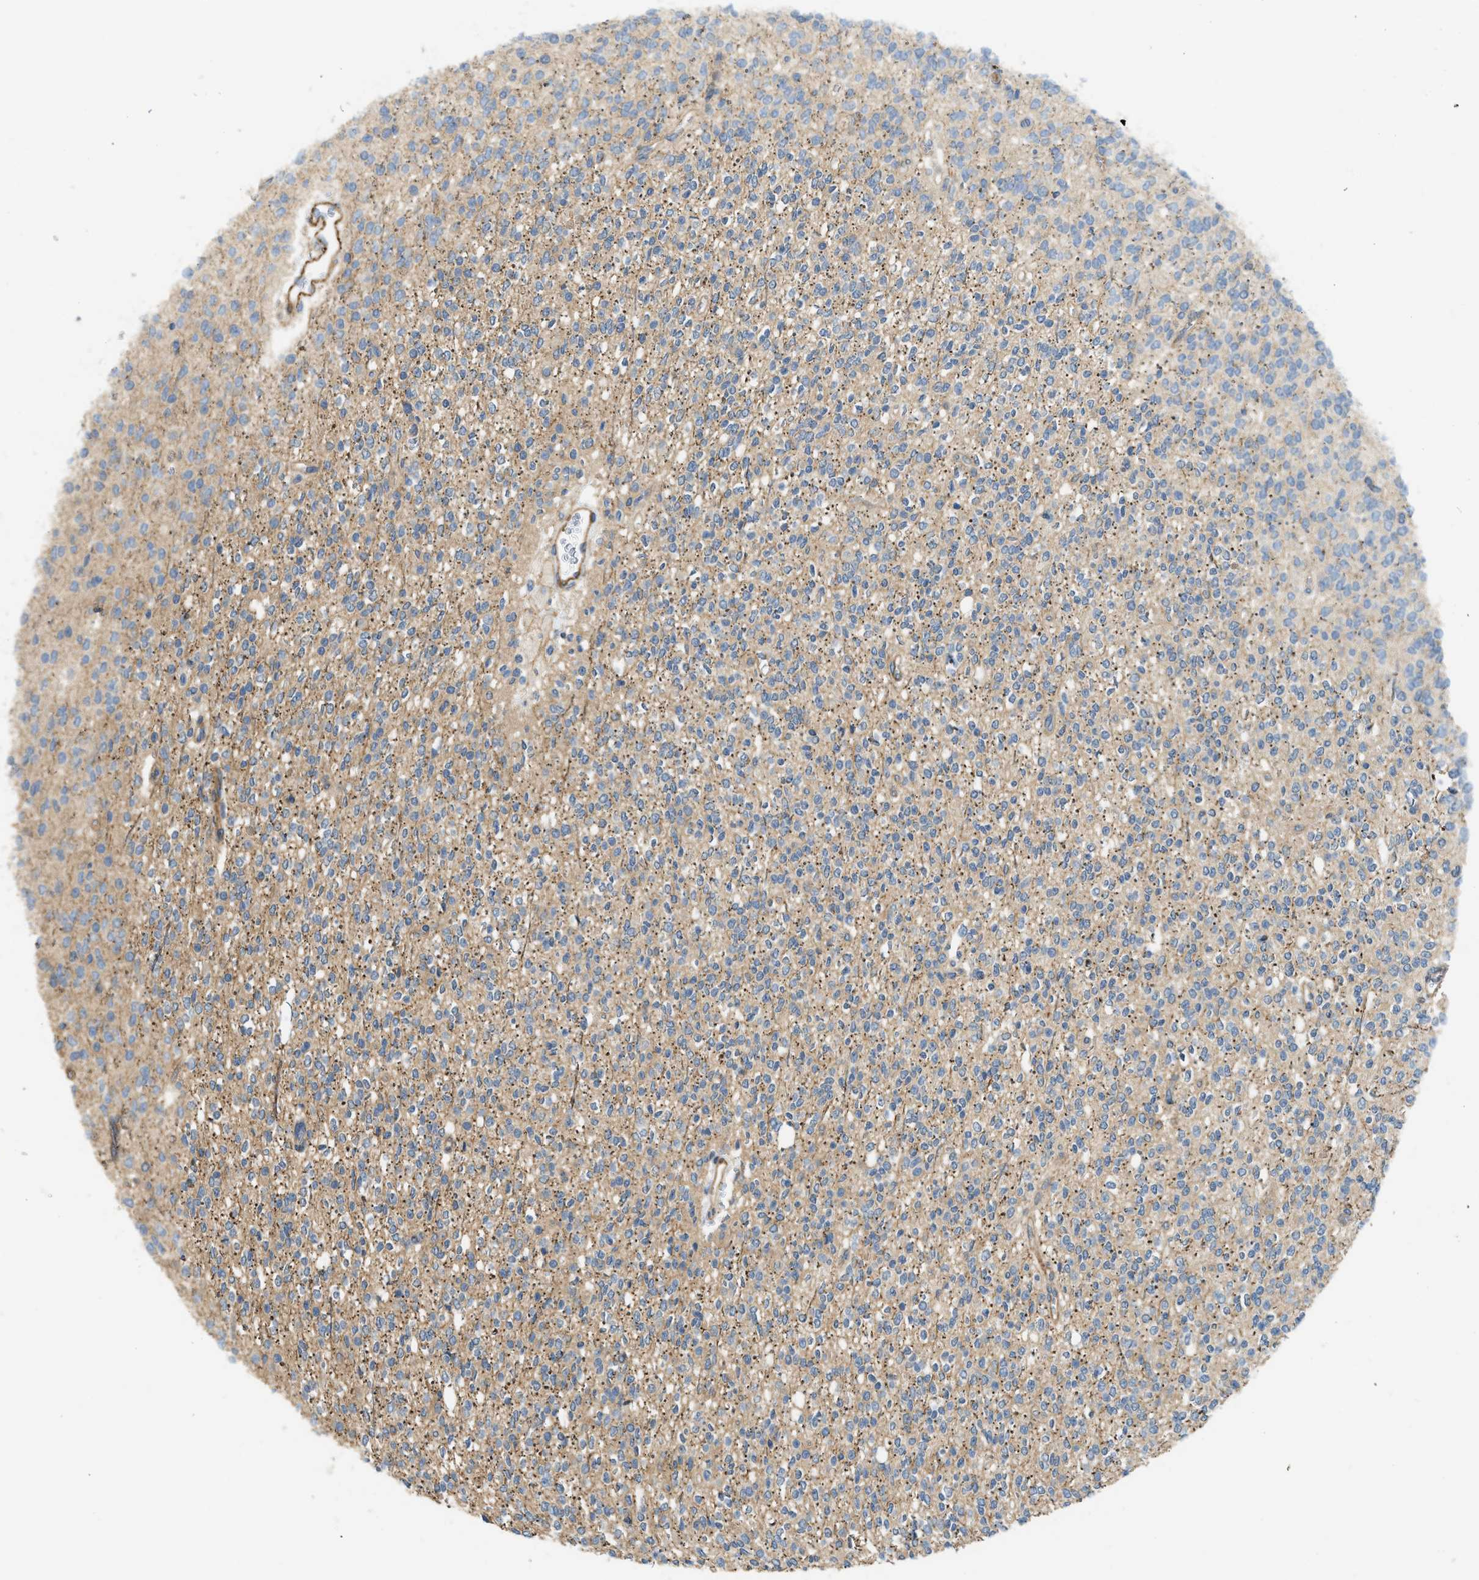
{"staining": {"intensity": "negative", "quantity": "none", "location": "none"}, "tissue": "glioma", "cell_type": "Tumor cells", "image_type": "cancer", "snomed": [{"axis": "morphology", "description": "Glioma, malignant, High grade"}, {"axis": "topography", "description": "Brain"}], "caption": "This is an immunohistochemistry (IHC) photomicrograph of malignant high-grade glioma. There is no staining in tumor cells.", "gene": "BTN3A2", "patient": {"sex": "male", "age": 34}}